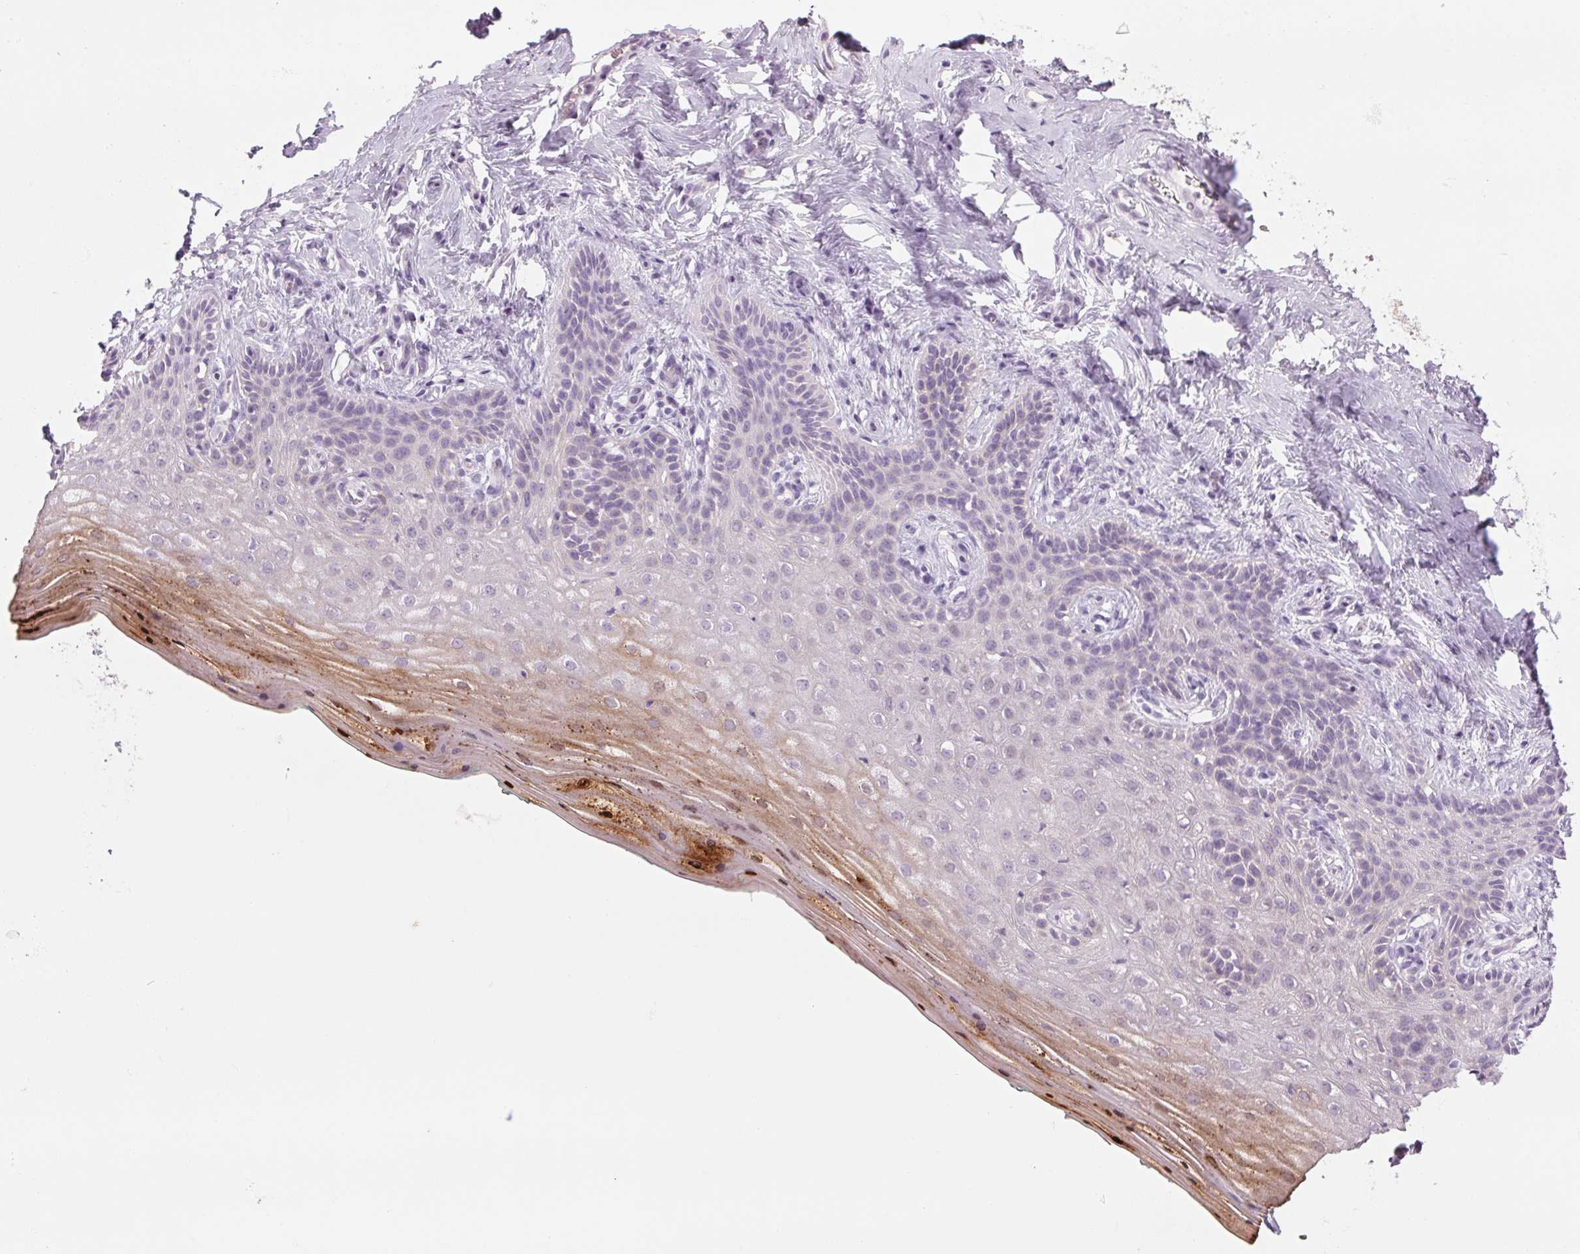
{"staining": {"intensity": "moderate", "quantity": "<25%", "location": "cytoplasmic/membranous,nuclear"}, "tissue": "vagina", "cell_type": "Squamous epithelial cells", "image_type": "normal", "snomed": [{"axis": "morphology", "description": "Normal tissue, NOS"}, {"axis": "topography", "description": "Vagina"}], "caption": "A histopathology image of human vagina stained for a protein demonstrates moderate cytoplasmic/membranous,nuclear brown staining in squamous epithelial cells.", "gene": "RPTN", "patient": {"sex": "female", "age": 45}}